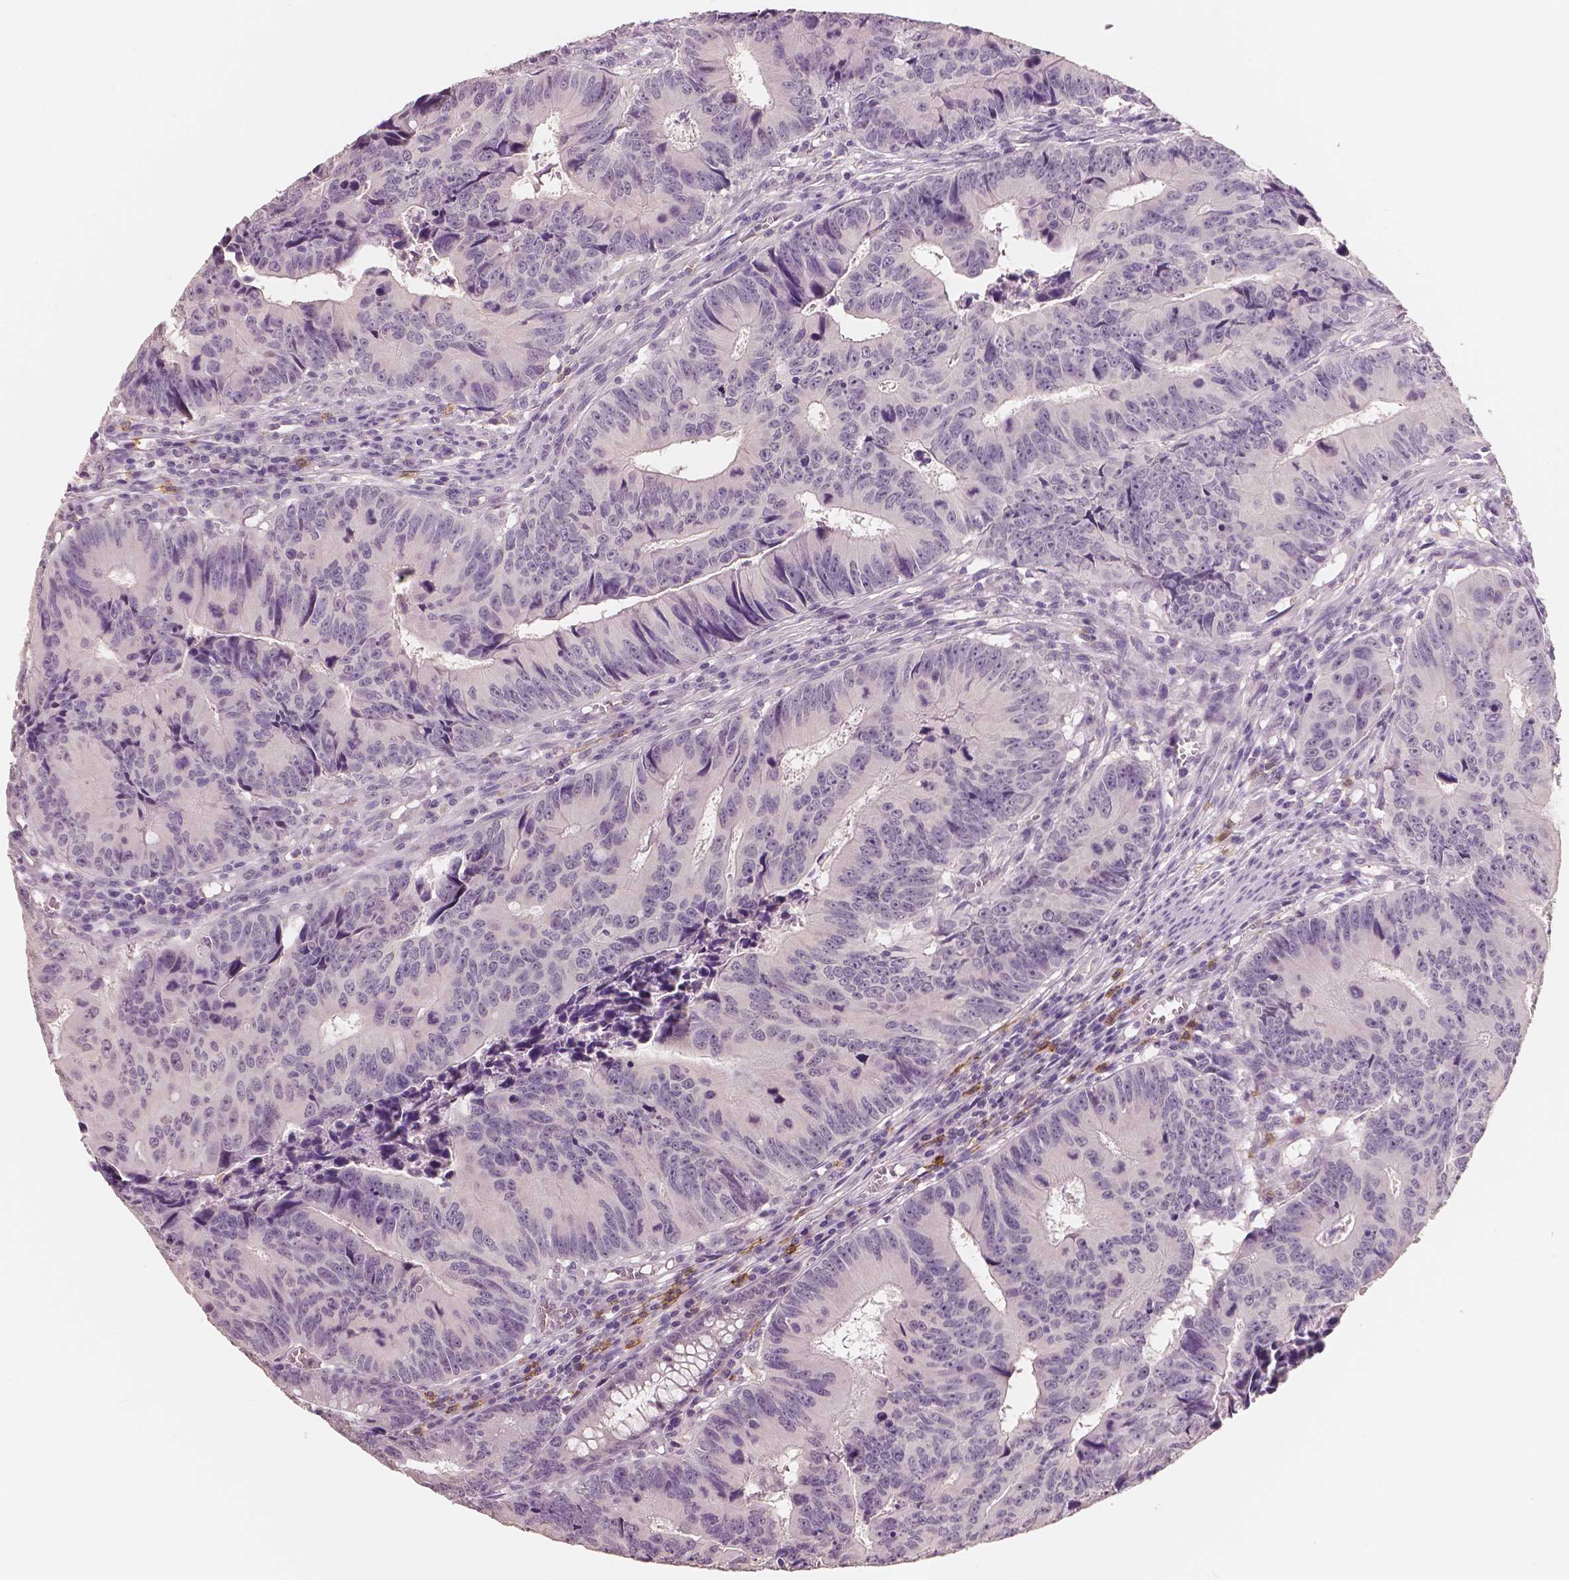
{"staining": {"intensity": "negative", "quantity": "none", "location": "none"}, "tissue": "colorectal cancer", "cell_type": "Tumor cells", "image_type": "cancer", "snomed": [{"axis": "morphology", "description": "Adenocarcinoma, NOS"}, {"axis": "topography", "description": "Colon"}], "caption": "IHC image of neoplastic tissue: human colorectal cancer (adenocarcinoma) stained with DAB demonstrates no significant protein staining in tumor cells.", "gene": "KIT", "patient": {"sex": "female", "age": 87}}